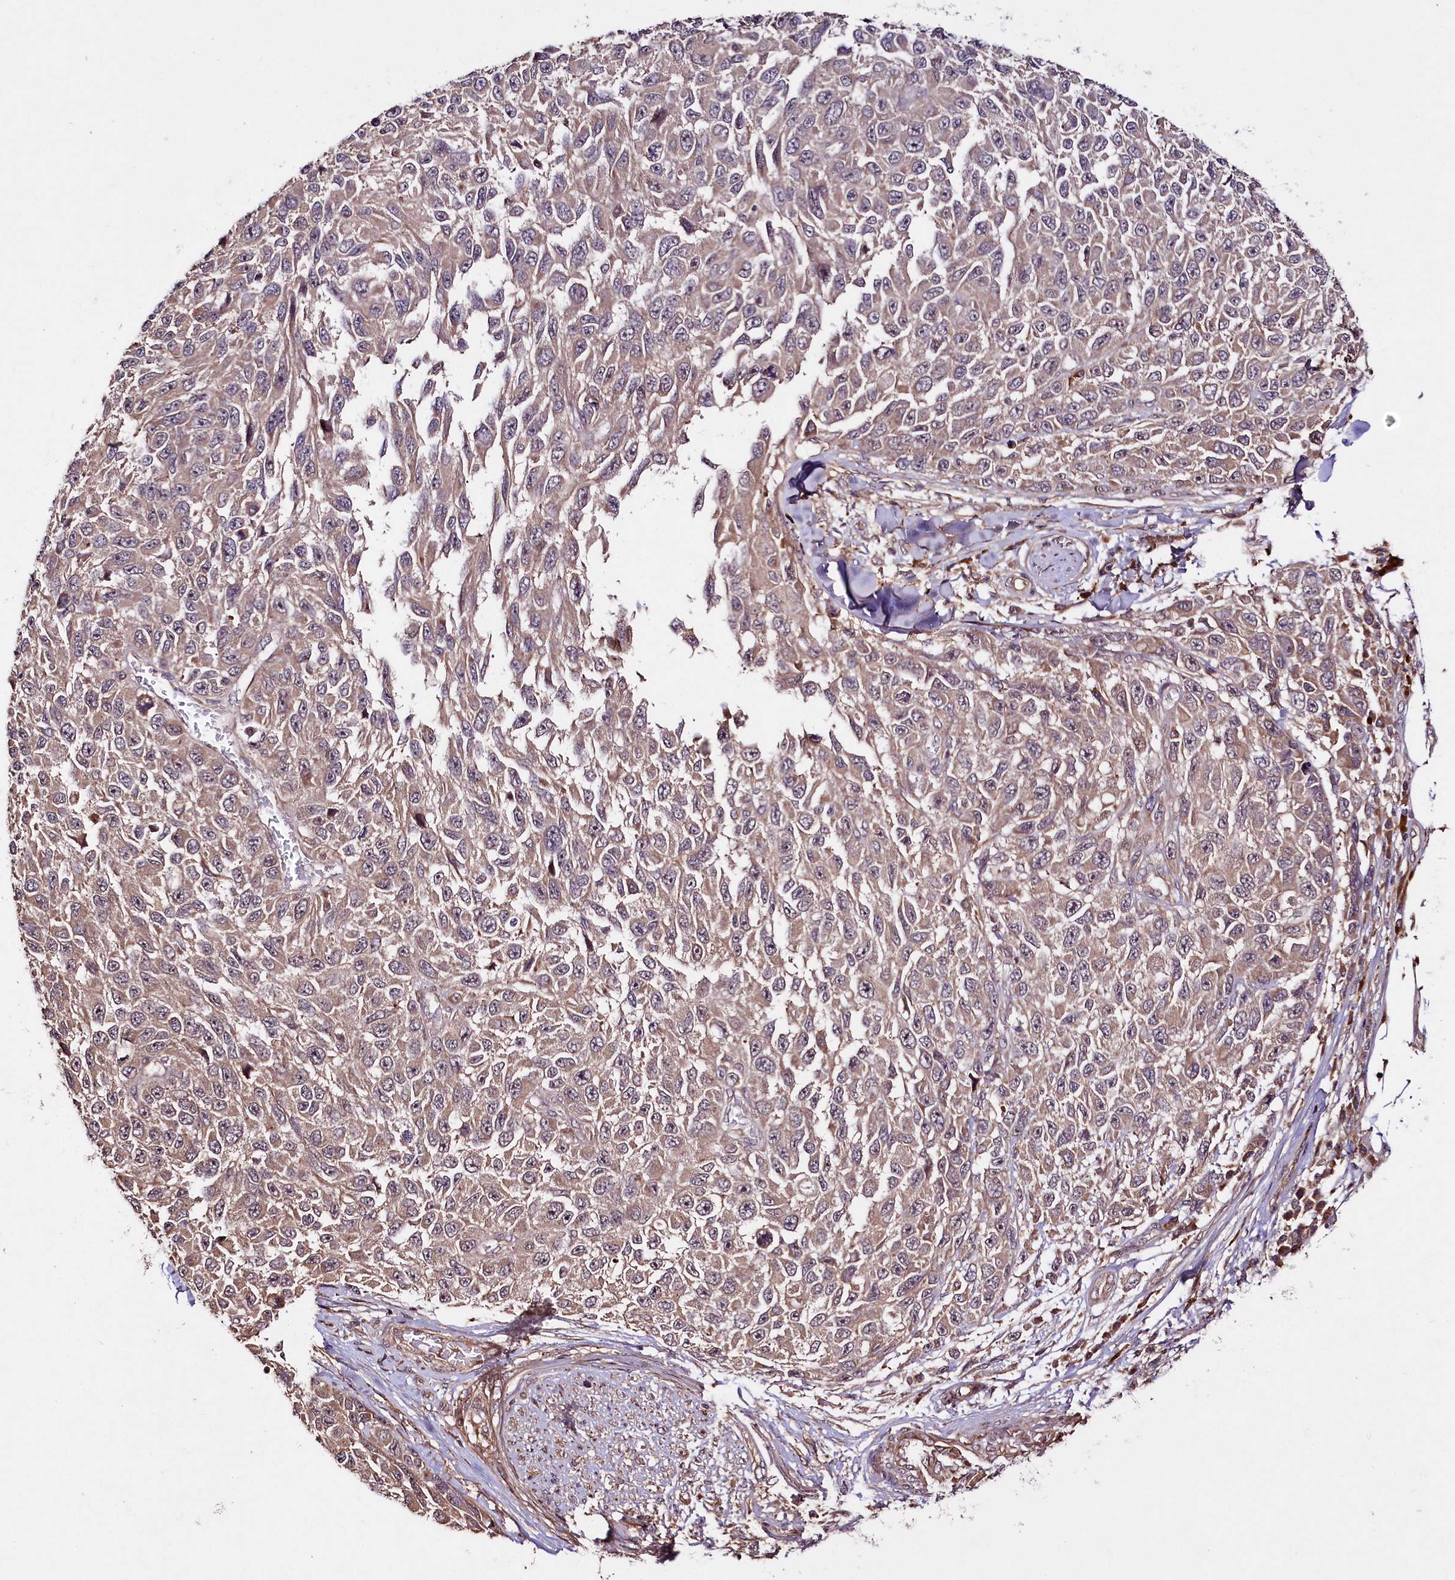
{"staining": {"intensity": "weak", "quantity": "25%-75%", "location": "cytoplasmic/membranous"}, "tissue": "melanoma", "cell_type": "Tumor cells", "image_type": "cancer", "snomed": [{"axis": "morphology", "description": "Normal tissue, NOS"}, {"axis": "morphology", "description": "Malignant melanoma, NOS"}, {"axis": "topography", "description": "Skin"}], "caption": "Protein expression analysis of human malignant melanoma reveals weak cytoplasmic/membranous positivity in approximately 25%-75% of tumor cells. (Stains: DAB (3,3'-diaminobenzidine) in brown, nuclei in blue, Microscopy: brightfield microscopy at high magnification).", "gene": "TNPO3", "patient": {"sex": "female", "age": 96}}